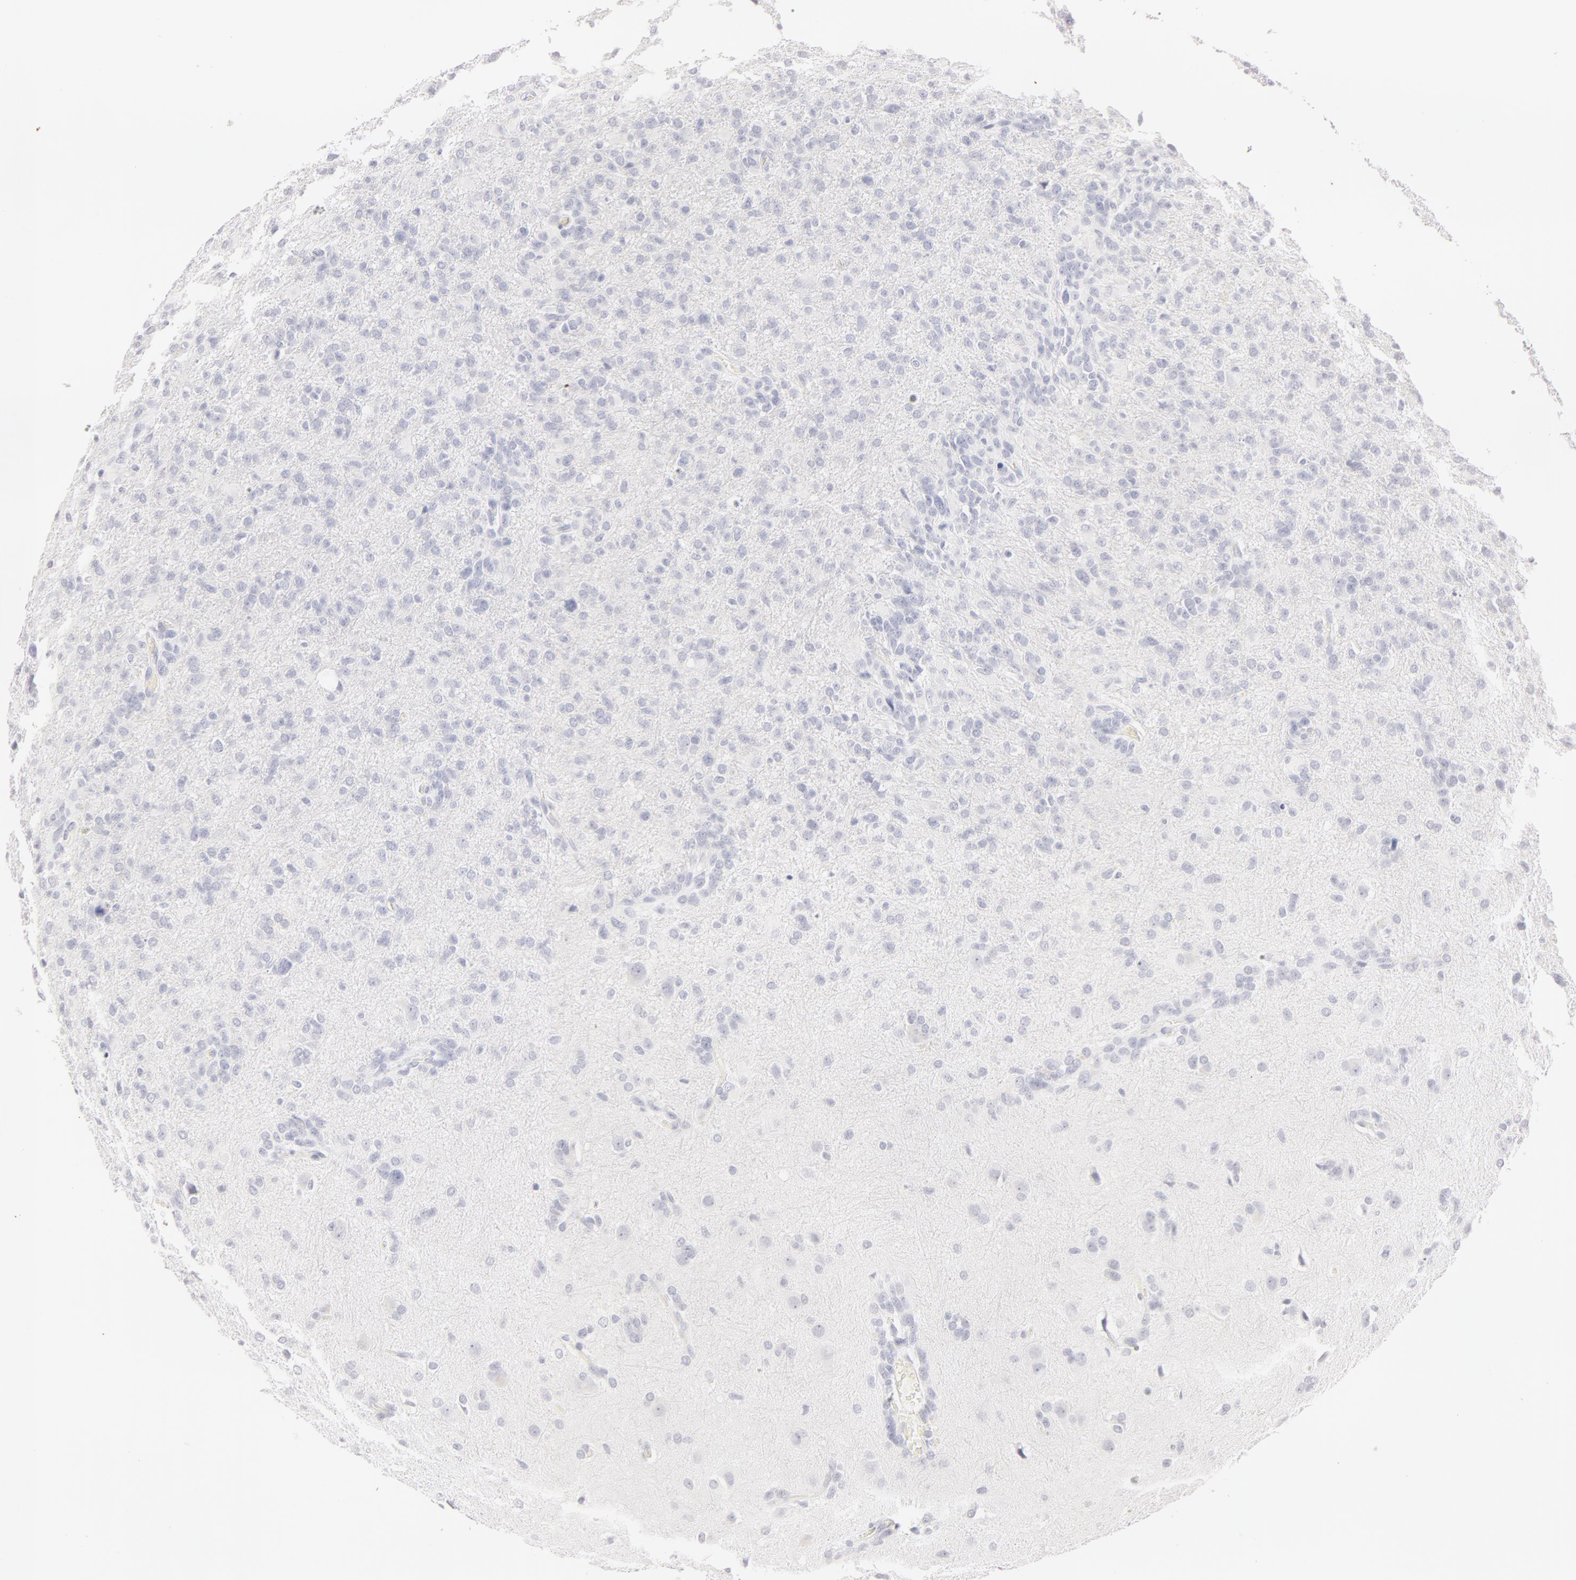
{"staining": {"intensity": "negative", "quantity": "none", "location": "none"}, "tissue": "glioma", "cell_type": "Tumor cells", "image_type": "cancer", "snomed": [{"axis": "morphology", "description": "Glioma, malignant, High grade"}, {"axis": "topography", "description": "Brain"}], "caption": "There is no significant staining in tumor cells of malignant glioma (high-grade).", "gene": "LGALS7B", "patient": {"sex": "male", "age": 68}}